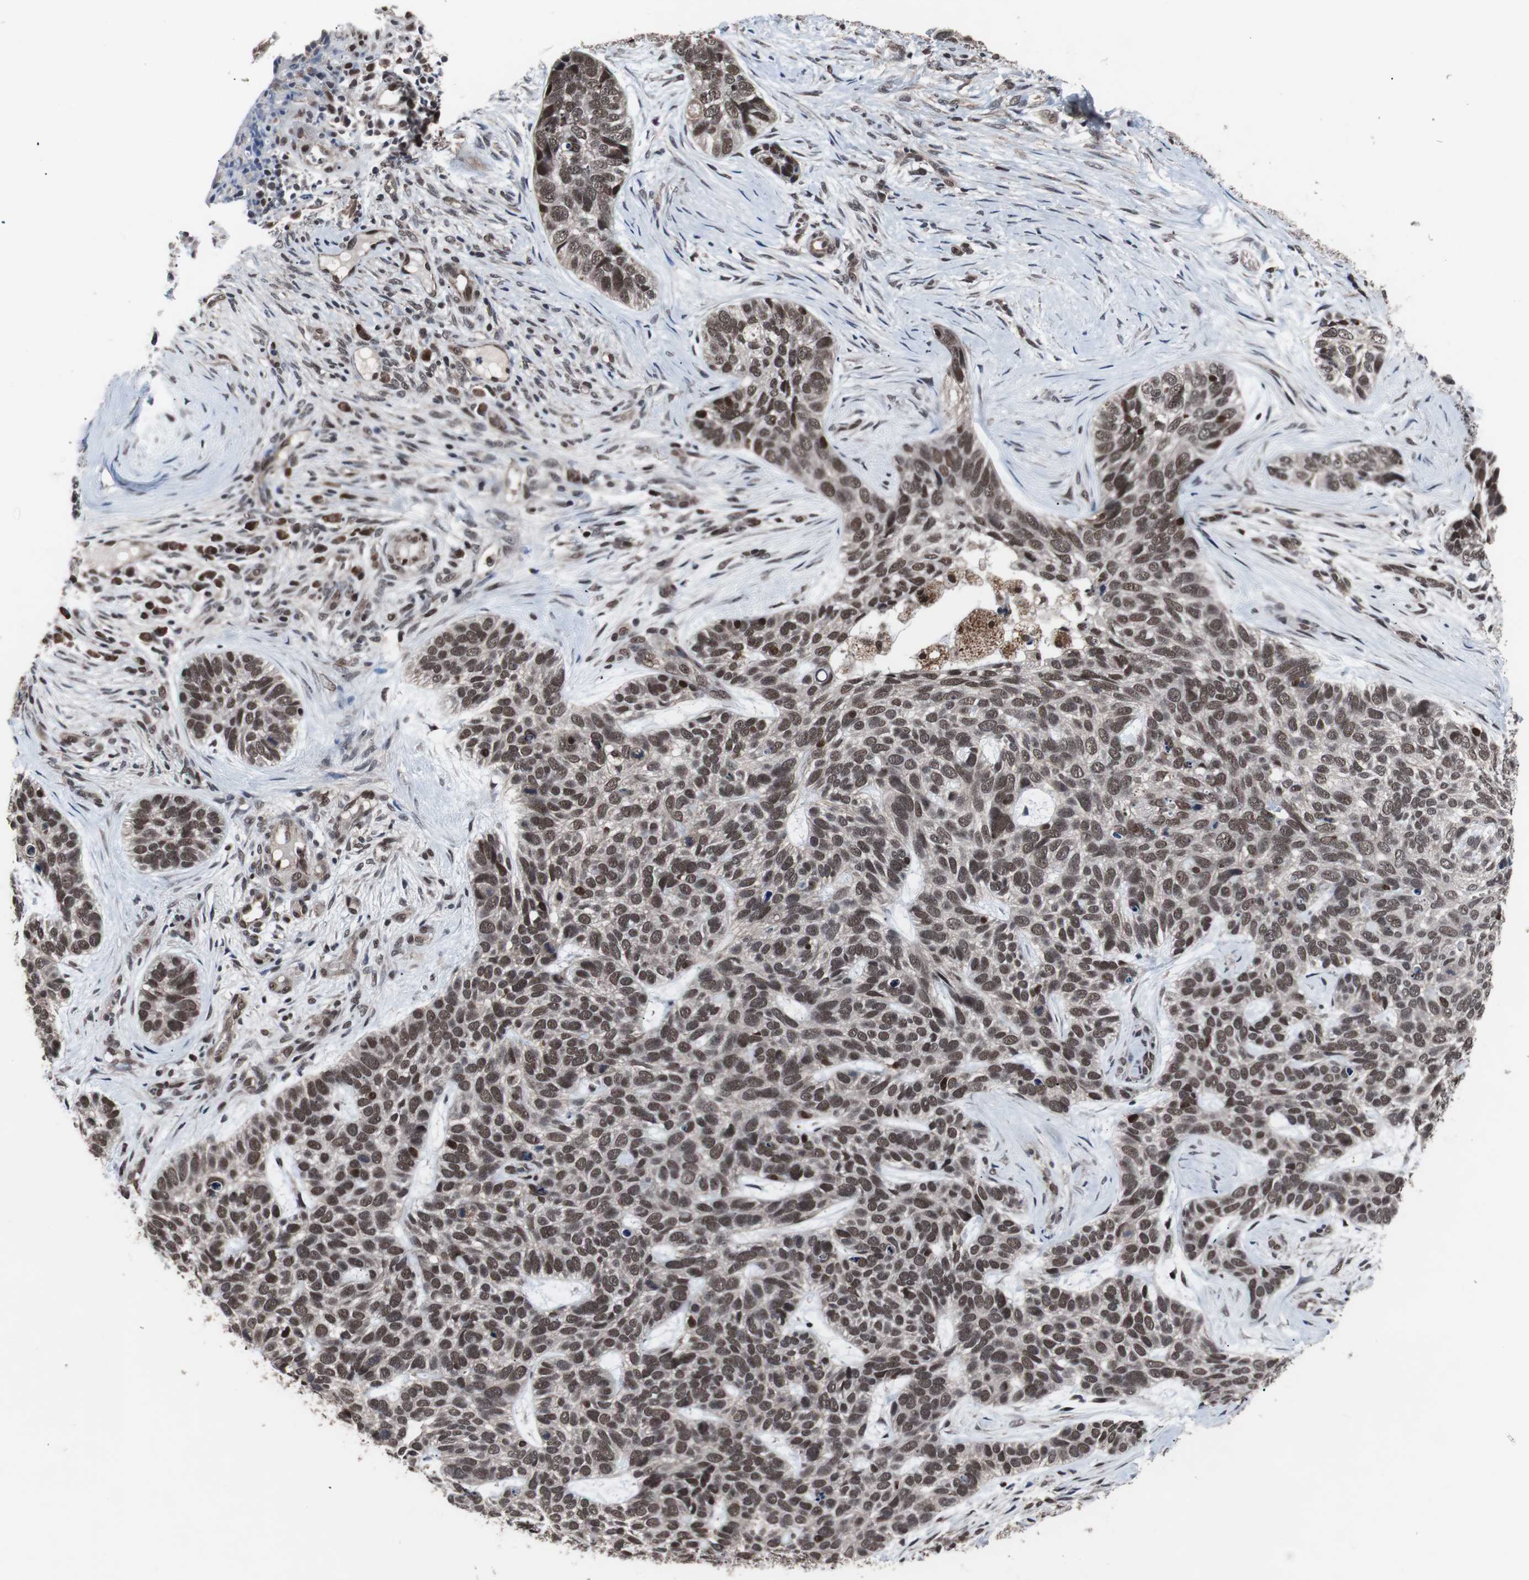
{"staining": {"intensity": "moderate", "quantity": ">75%", "location": "nuclear"}, "tissue": "skin cancer", "cell_type": "Tumor cells", "image_type": "cancer", "snomed": [{"axis": "morphology", "description": "Basal cell carcinoma"}, {"axis": "topography", "description": "Skin"}], "caption": "Immunohistochemistry (IHC) staining of skin basal cell carcinoma, which displays medium levels of moderate nuclear expression in about >75% of tumor cells indicating moderate nuclear protein staining. The staining was performed using DAB (brown) for protein detection and nuclei were counterstained in hematoxylin (blue).", "gene": "GTF2F2", "patient": {"sex": "male", "age": 87}}